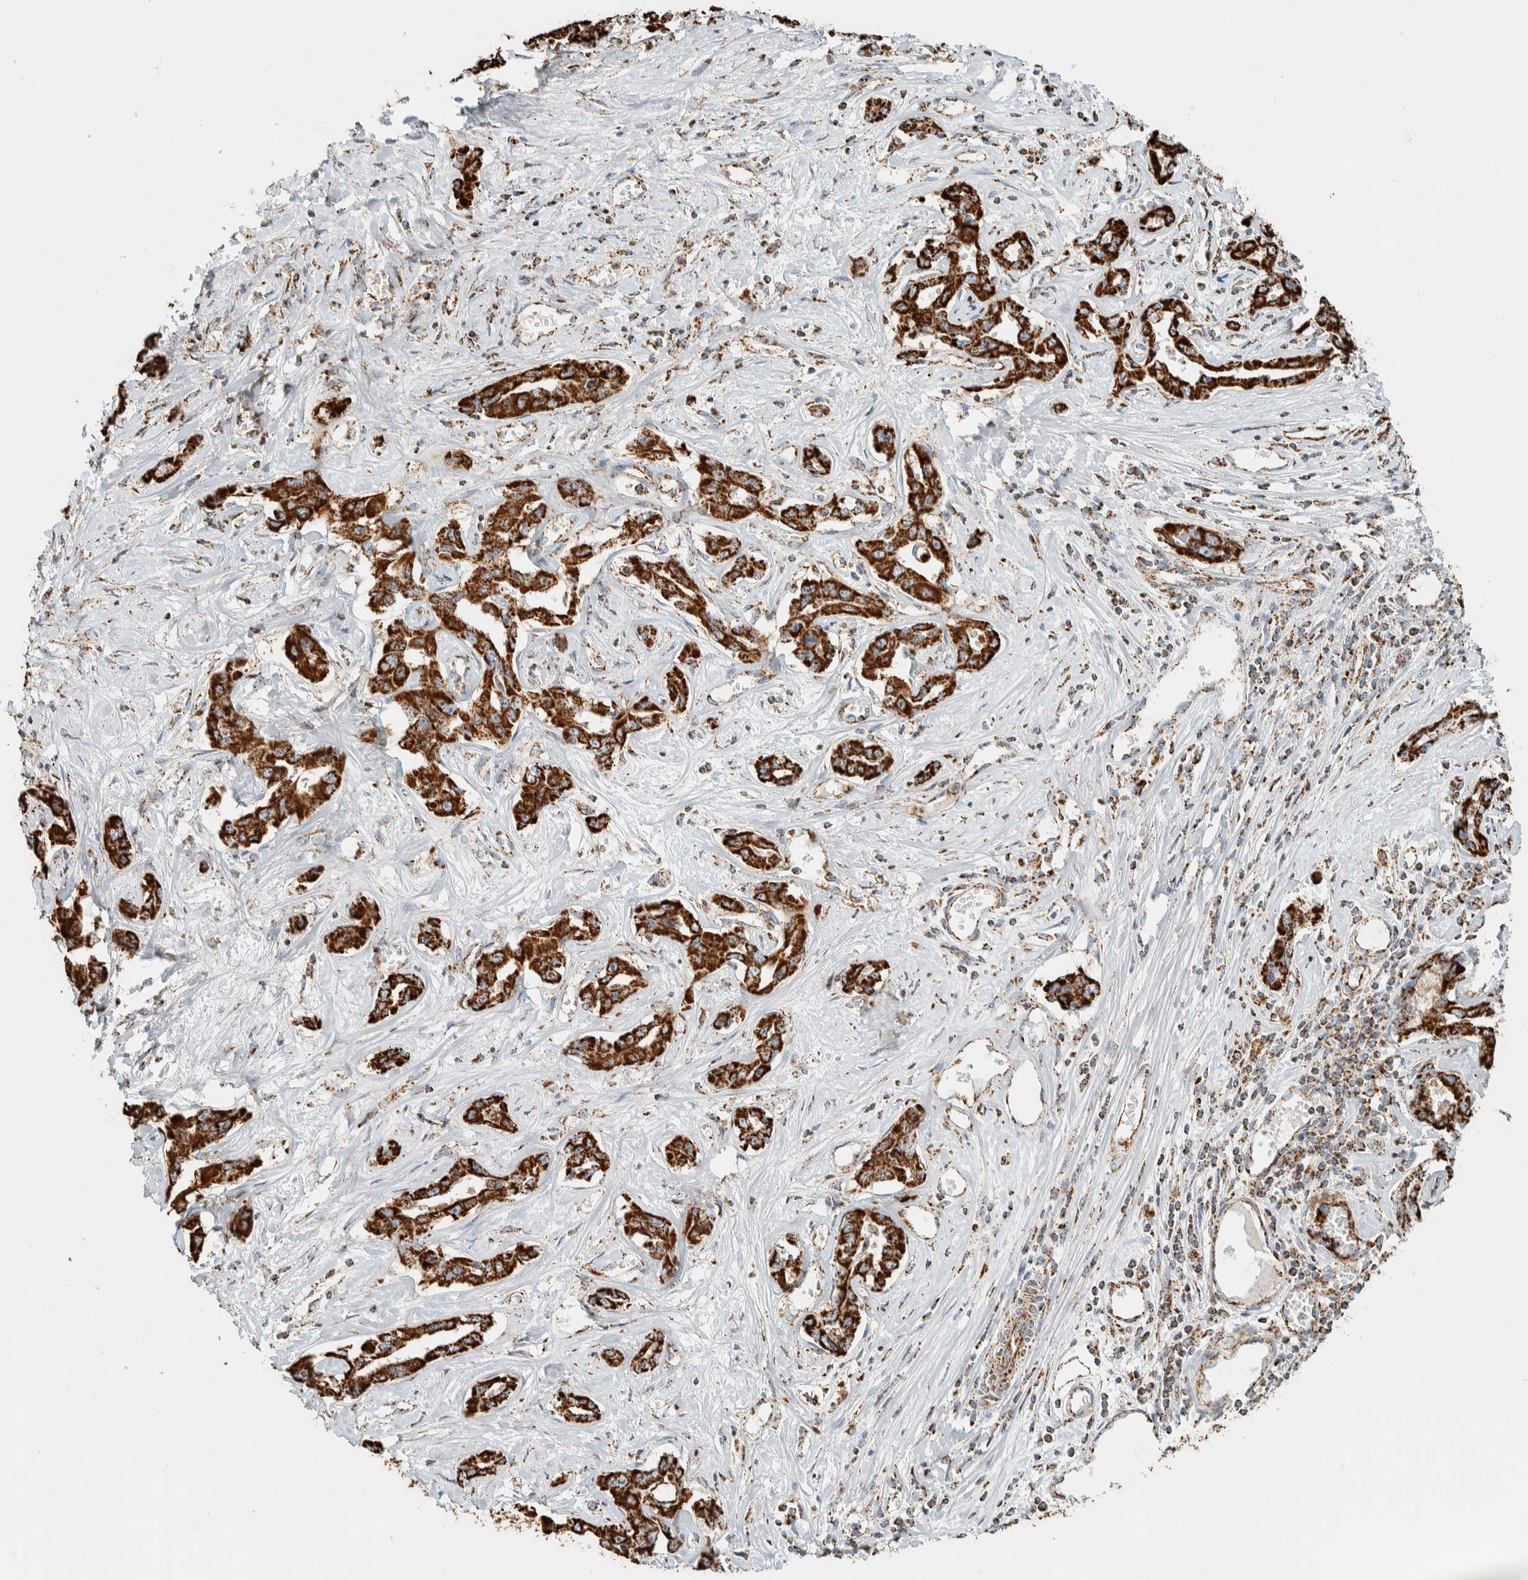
{"staining": {"intensity": "strong", "quantity": ">75%", "location": "cytoplasmic/membranous"}, "tissue": "liver cancer", "cell_type": "Tumor cells", "image_type": "cancer", "snomed": [{"axis": "morphology", "description": "Cholangiocarcinoma"}, {"axis": "topography", "description": "Liver"}], "caption": "Protein staining of liver cholangiocarcinoma tissue displays strong cytoplasmic/membranous positivity in approximately >75% of tumor cells.", "gene": "ZNF454", "patient": {"sex": "male", "age": 59}}